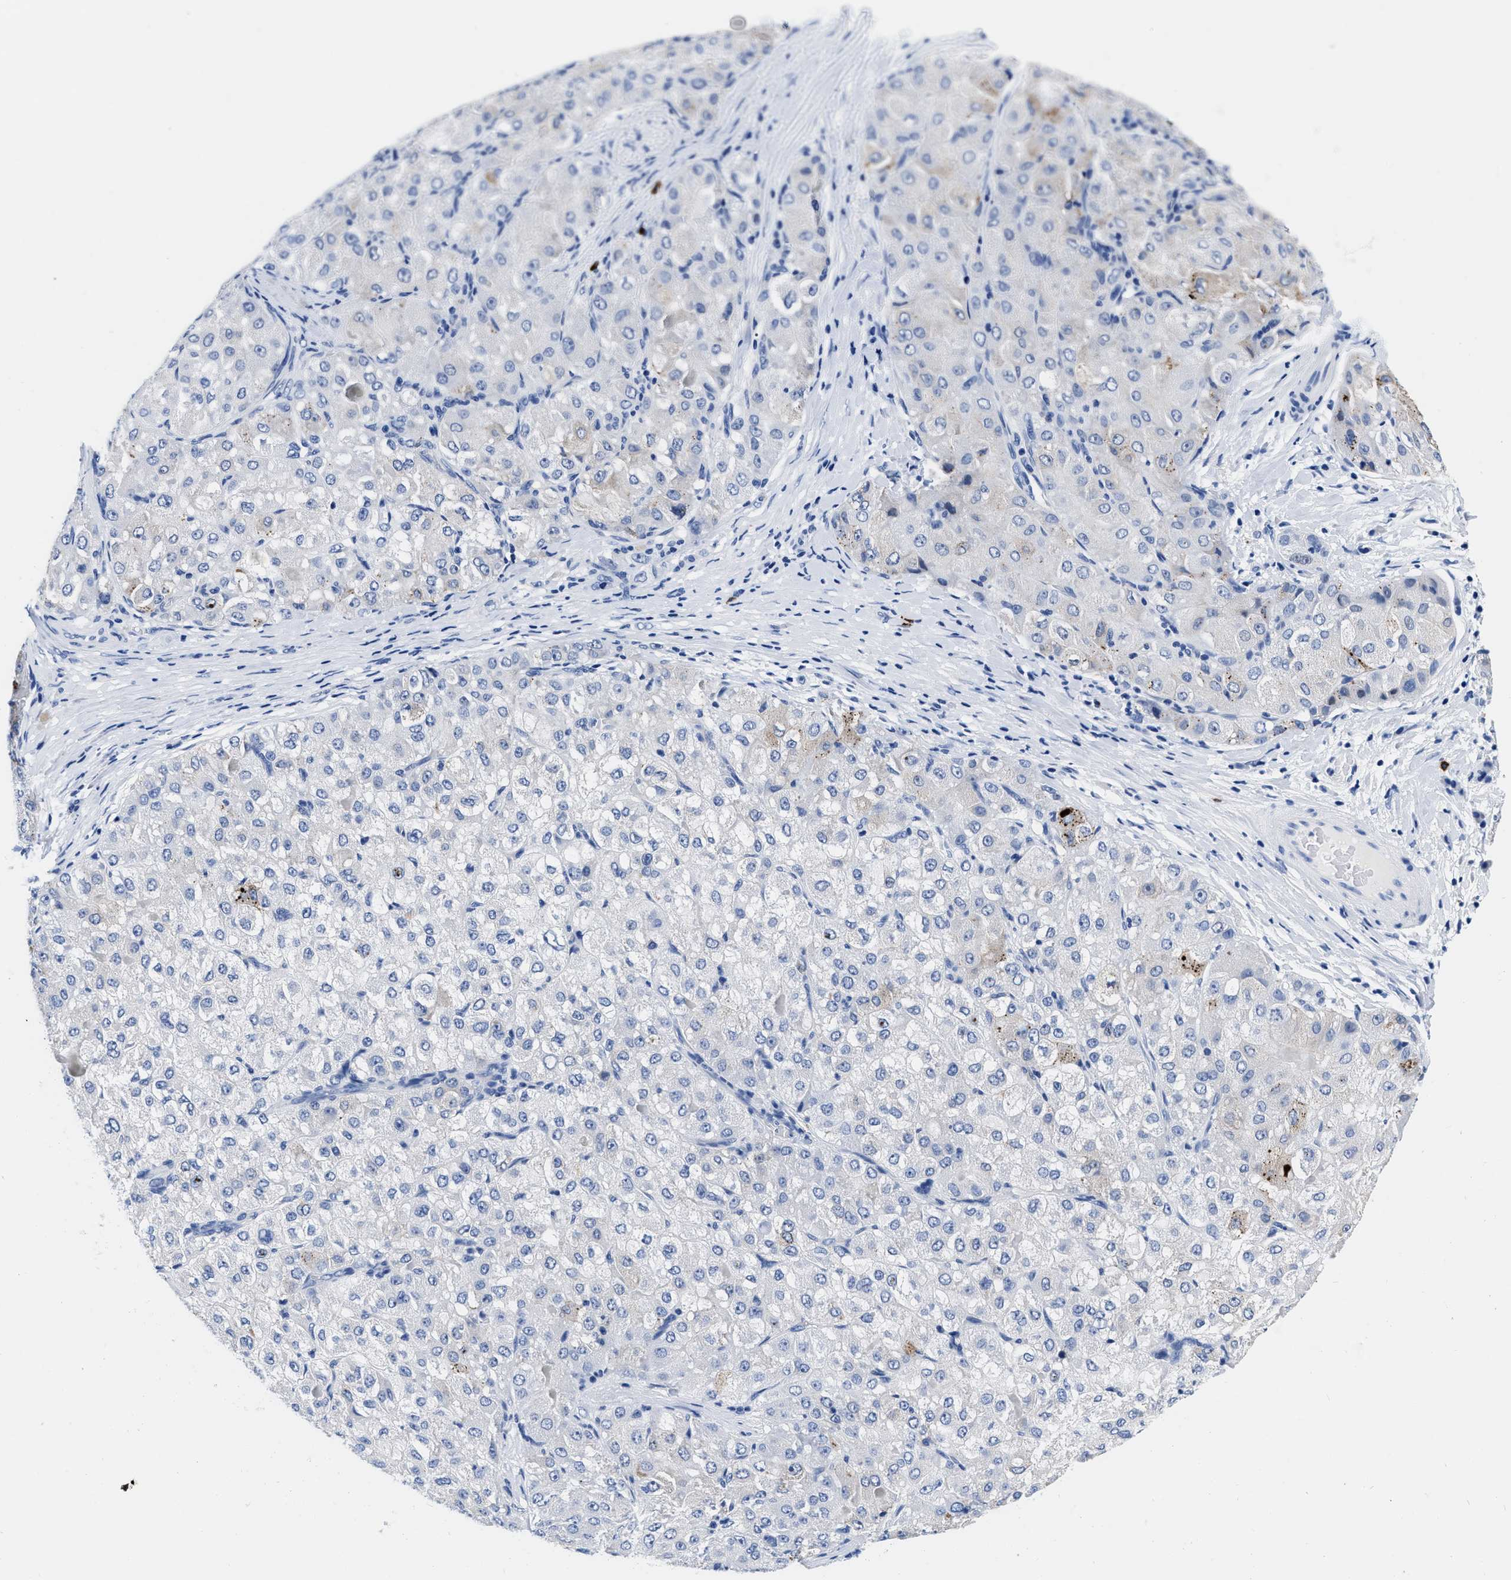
{"staining": {"intensity": "negative", "quantity": "none", "location": "none"}, "tissue": "liver cancer", "cell_type": "Tumor cells", "image_type": "cancer", "snomed": [{"axis": "morphology", "description": "Carcinoma, Hepatocellular, NOS"}, {"axis": "topography", "description": "Liver"}], "caption": "Immunohistochemistry of human liver cancer exhibits no staining in tumor cells. (DAB (3,3'-diaminobenzidine) immunohistochemistry (IHC) with hematoxylin counter stain).", "gene": "CER1", "patient": {"sex": "male", "age": 80}}